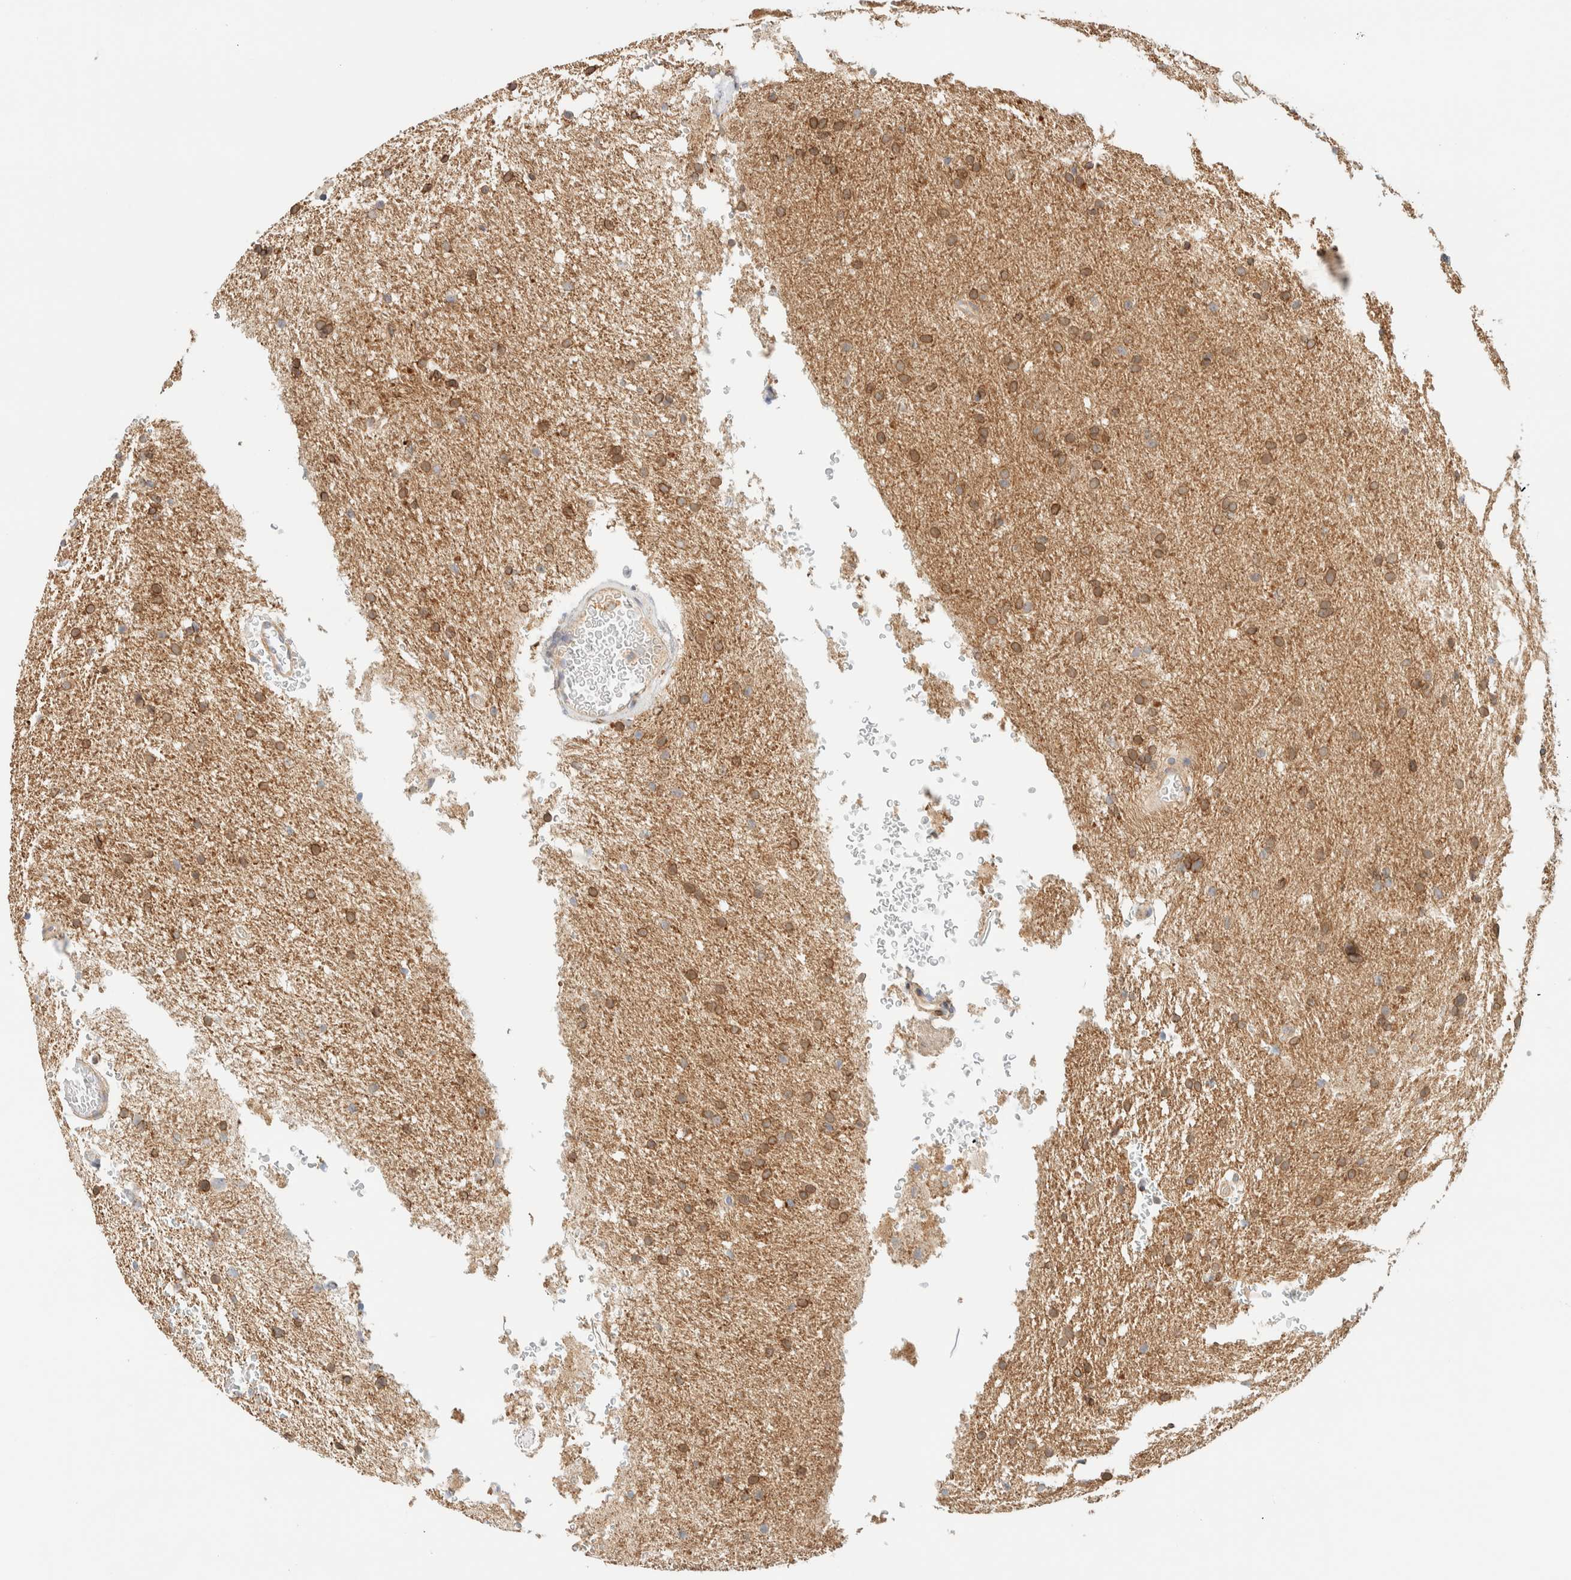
{"staining": {"intensity": "moderate", "quantity": ">75%", "location": "cytoplasmic/membranous"}, "tissue": "glioma", "cell_type": "Tumor cells", "image_type": "cancer", "snomed": [{"axis": "morphology", "description": "Glioma, malignant, Low grade"}, {"axis": "topography", "description": "Brain"}], "caption": "Immunohistochemical staining of low-grade glioma (malignant) exhibits moderate cytoplasmic/membranous protein expression in about >75% of tumor cells.", "gene": "NT5C", "patient": {"sex": "female", "age": 37}}